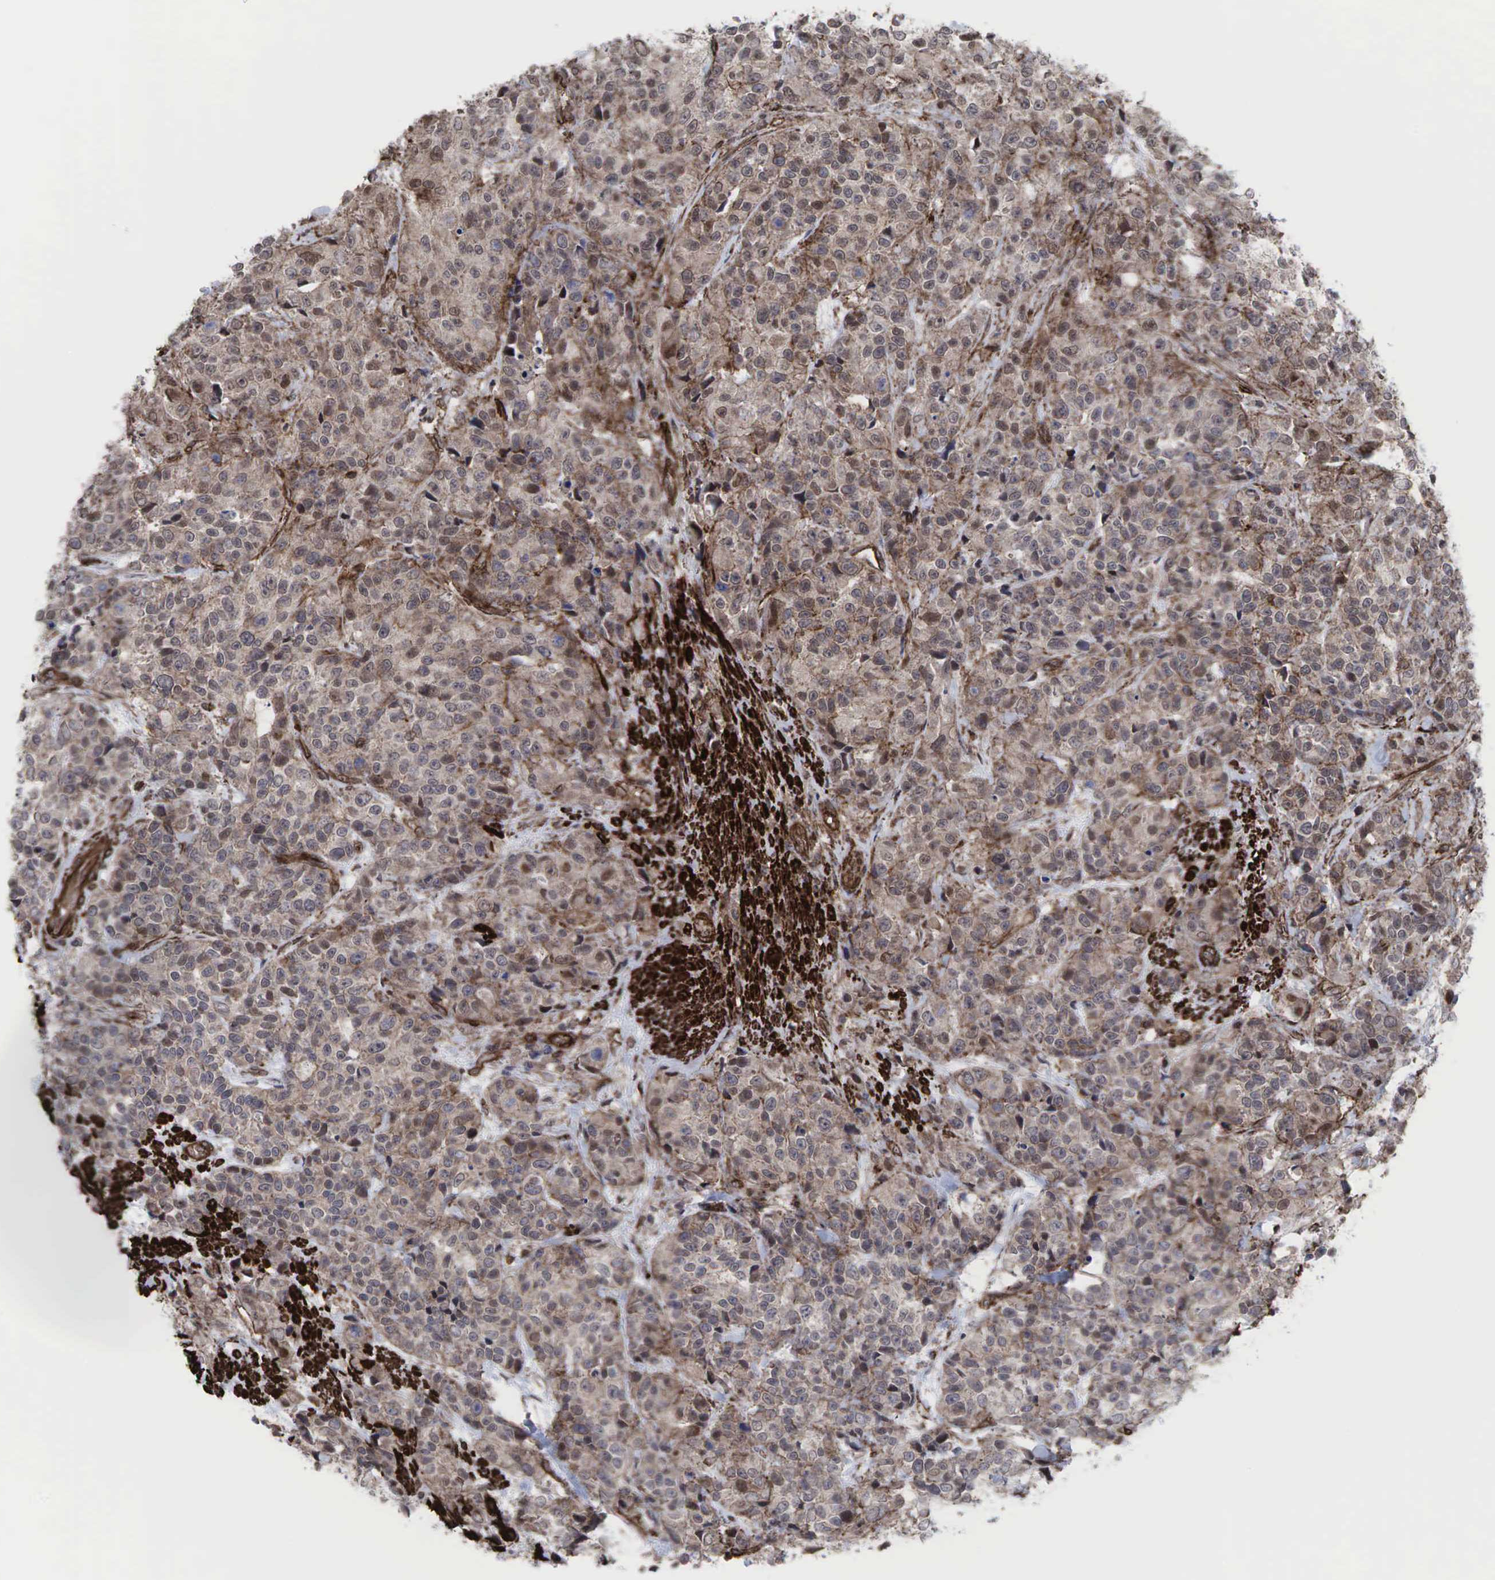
{"staining": {"intensity": "weak", "quantity": ">75%", "location": "cytoplasmic/membranous"}, "tissue": "urothelial cancer", "cell_type": "Tumor cells", "image_type": "cancer", "snomed": [{"axis": "morphology", "description": "Urothelial carcinoma, High grade"}, {"axis": "topography", "description": "Urinary bladder"}], "caption": "Protein staining of urothelial carcinoma (high-grade) tissue shows weak cytoplasmic/membranous staining in about >75% of tumor cells.", "gene": "GPRASP1", "patient": {"sex": "female", "age": 81}}